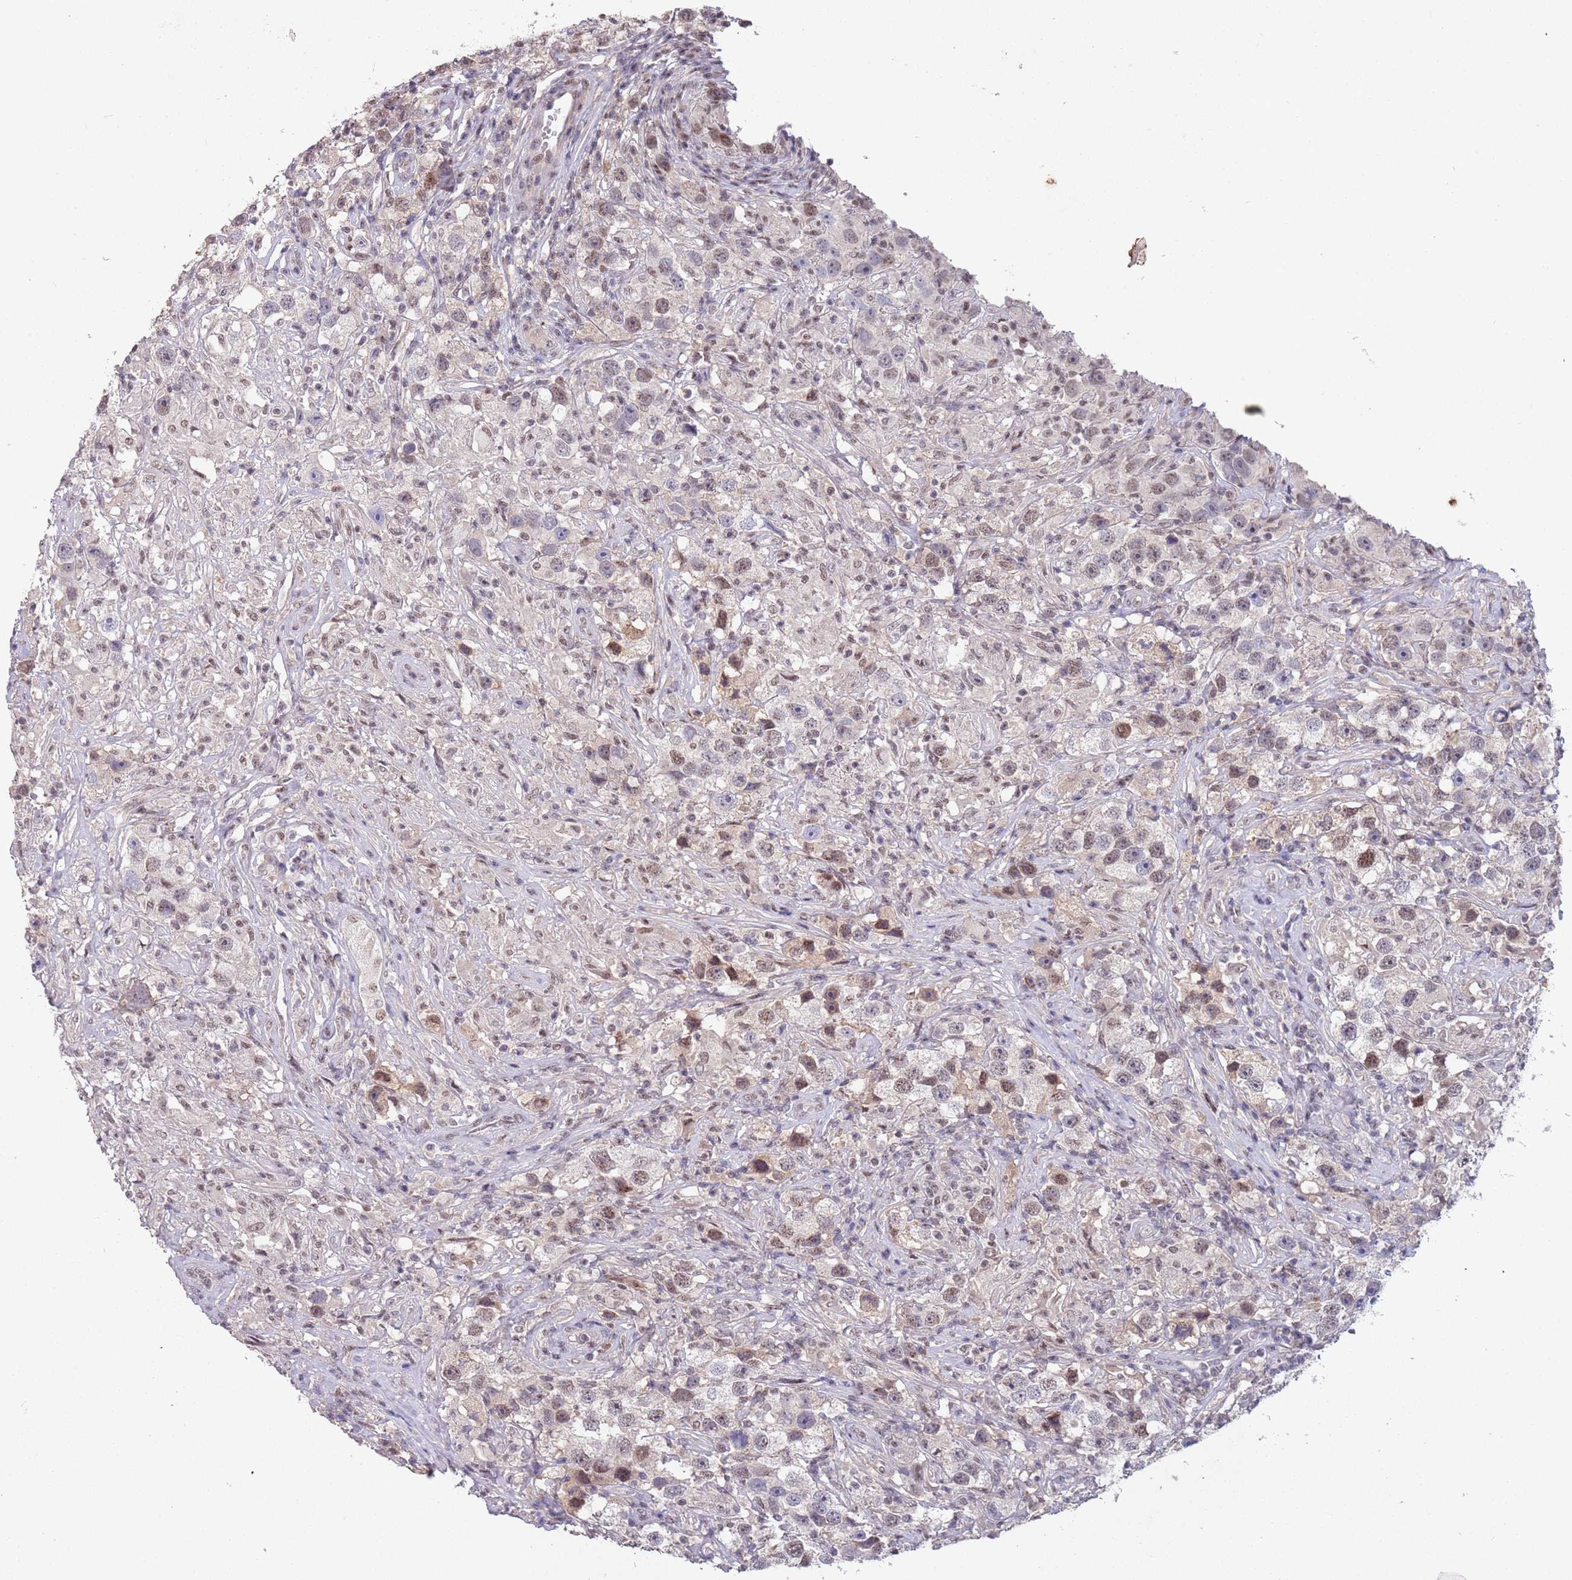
{"staining": {"intensity": "moderate", "quantity": "25%-75%", "location": "nuclear"}, "tissue": "testis cancer", "cell_type": "Tumor cells", "image_type": "cancer", "snomed": [{"axis": "morphology", "description": "Seminoma, NOS"}, {"axis": "topography", "description": "Testis"}], "caption": "Protein analysis of seminoma (testis) tissue exhibits moderate nuclear staining in about 25%-75% of tumor cells.", "gene": "CIZ1", "patient": {"sex": "male", "age": 49}}